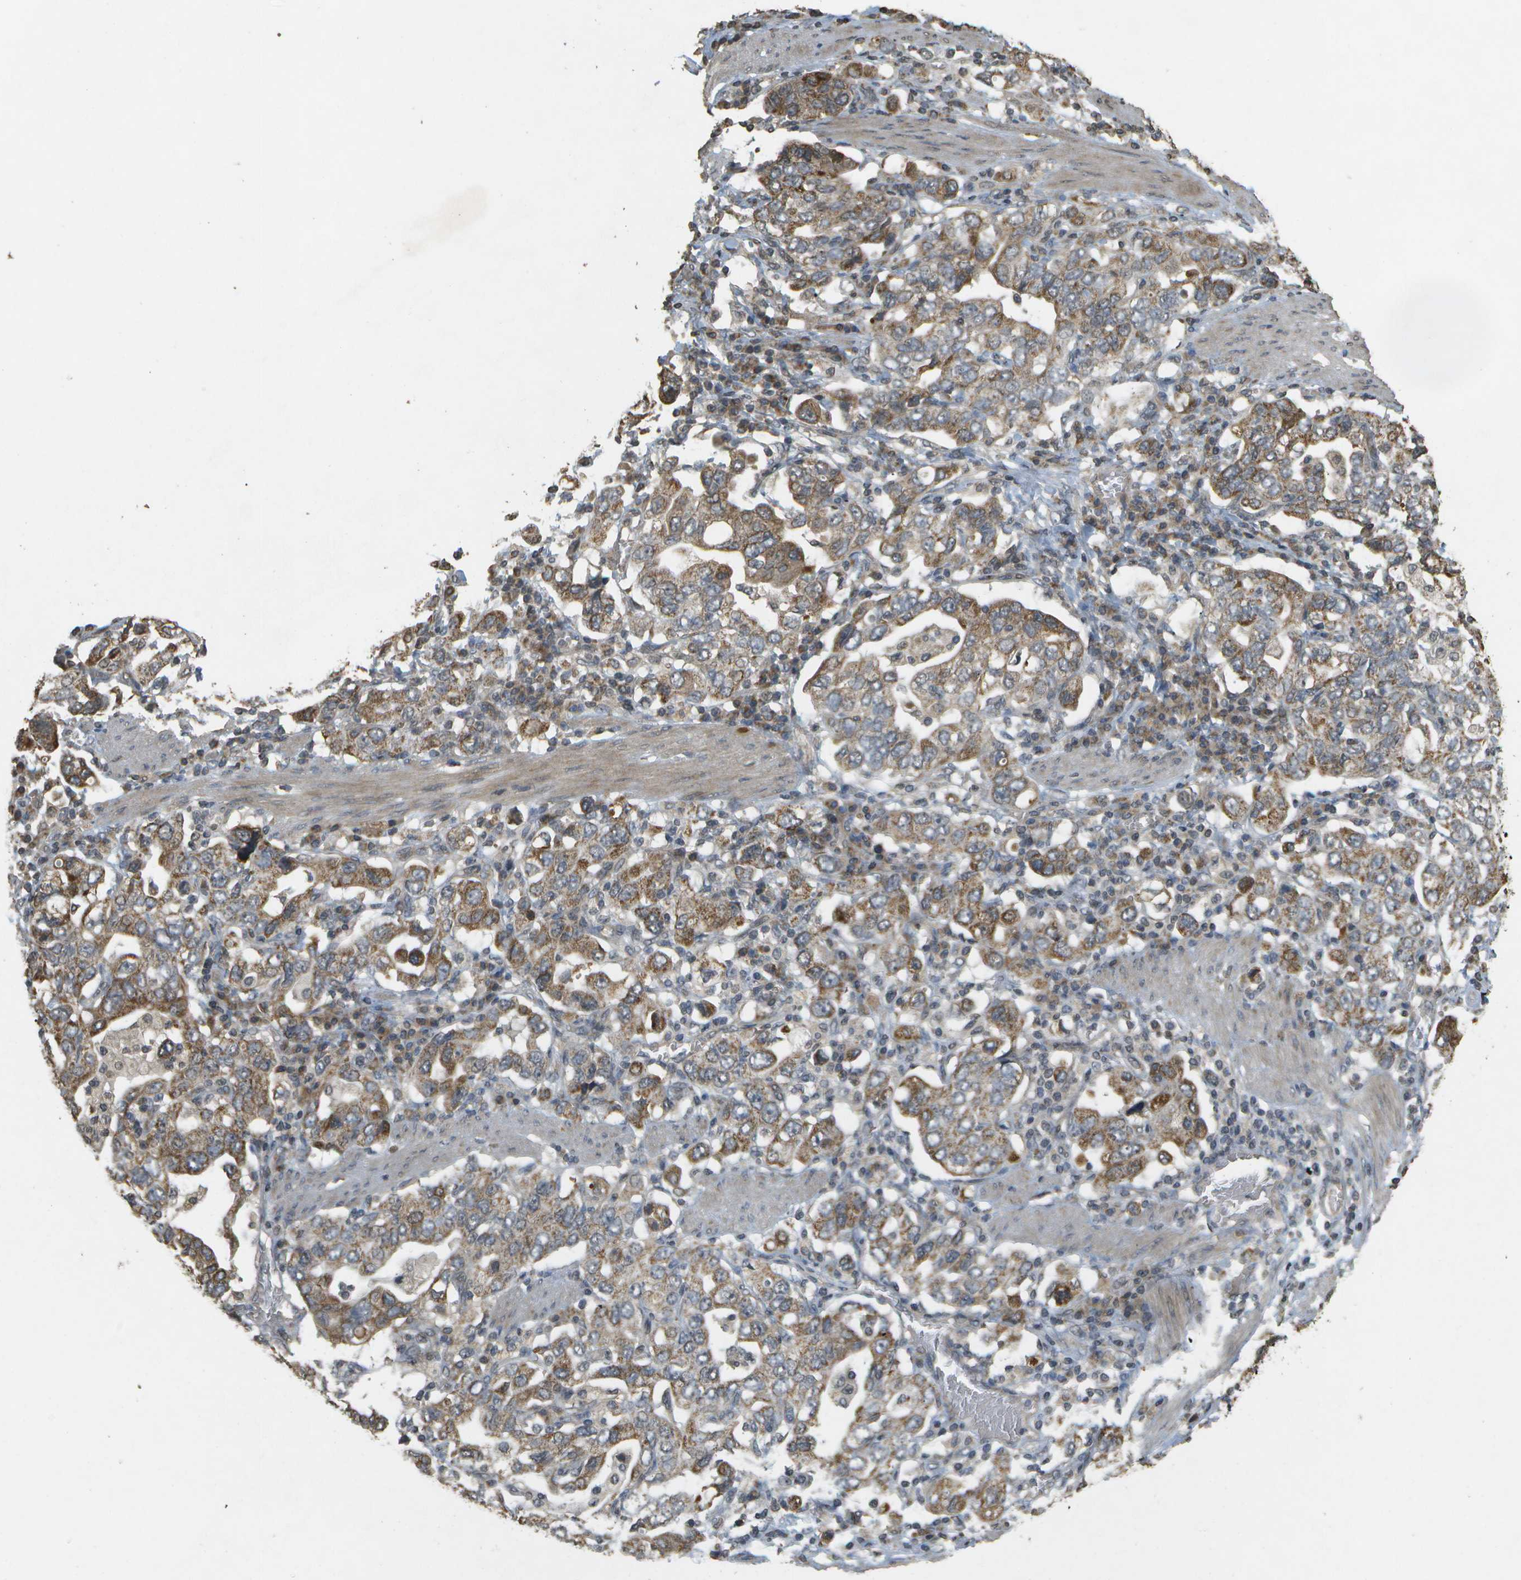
{"staining": {"intensity": "moderate", "quantity": ">75%", "location": "cytoplasmic/membranous"}, "tissue": "stomach cancer", "cell_type": "Tumor cells", "image_type": "cancer", "snomed": [{"axis": "morphology", "description": "Adenocarcinoma, NOS"}, {"axis": "topography", "description": "Stomach, upper"}], "caption": "Human stomach cancer (adenocarcinoma) stained with a brown dye reveals moderate cytoplasmic/membranous positive positivity in approximately >75% of tumor cells.", "gene": "RAB21", "patient": {"sex": "male", "age": 62}}